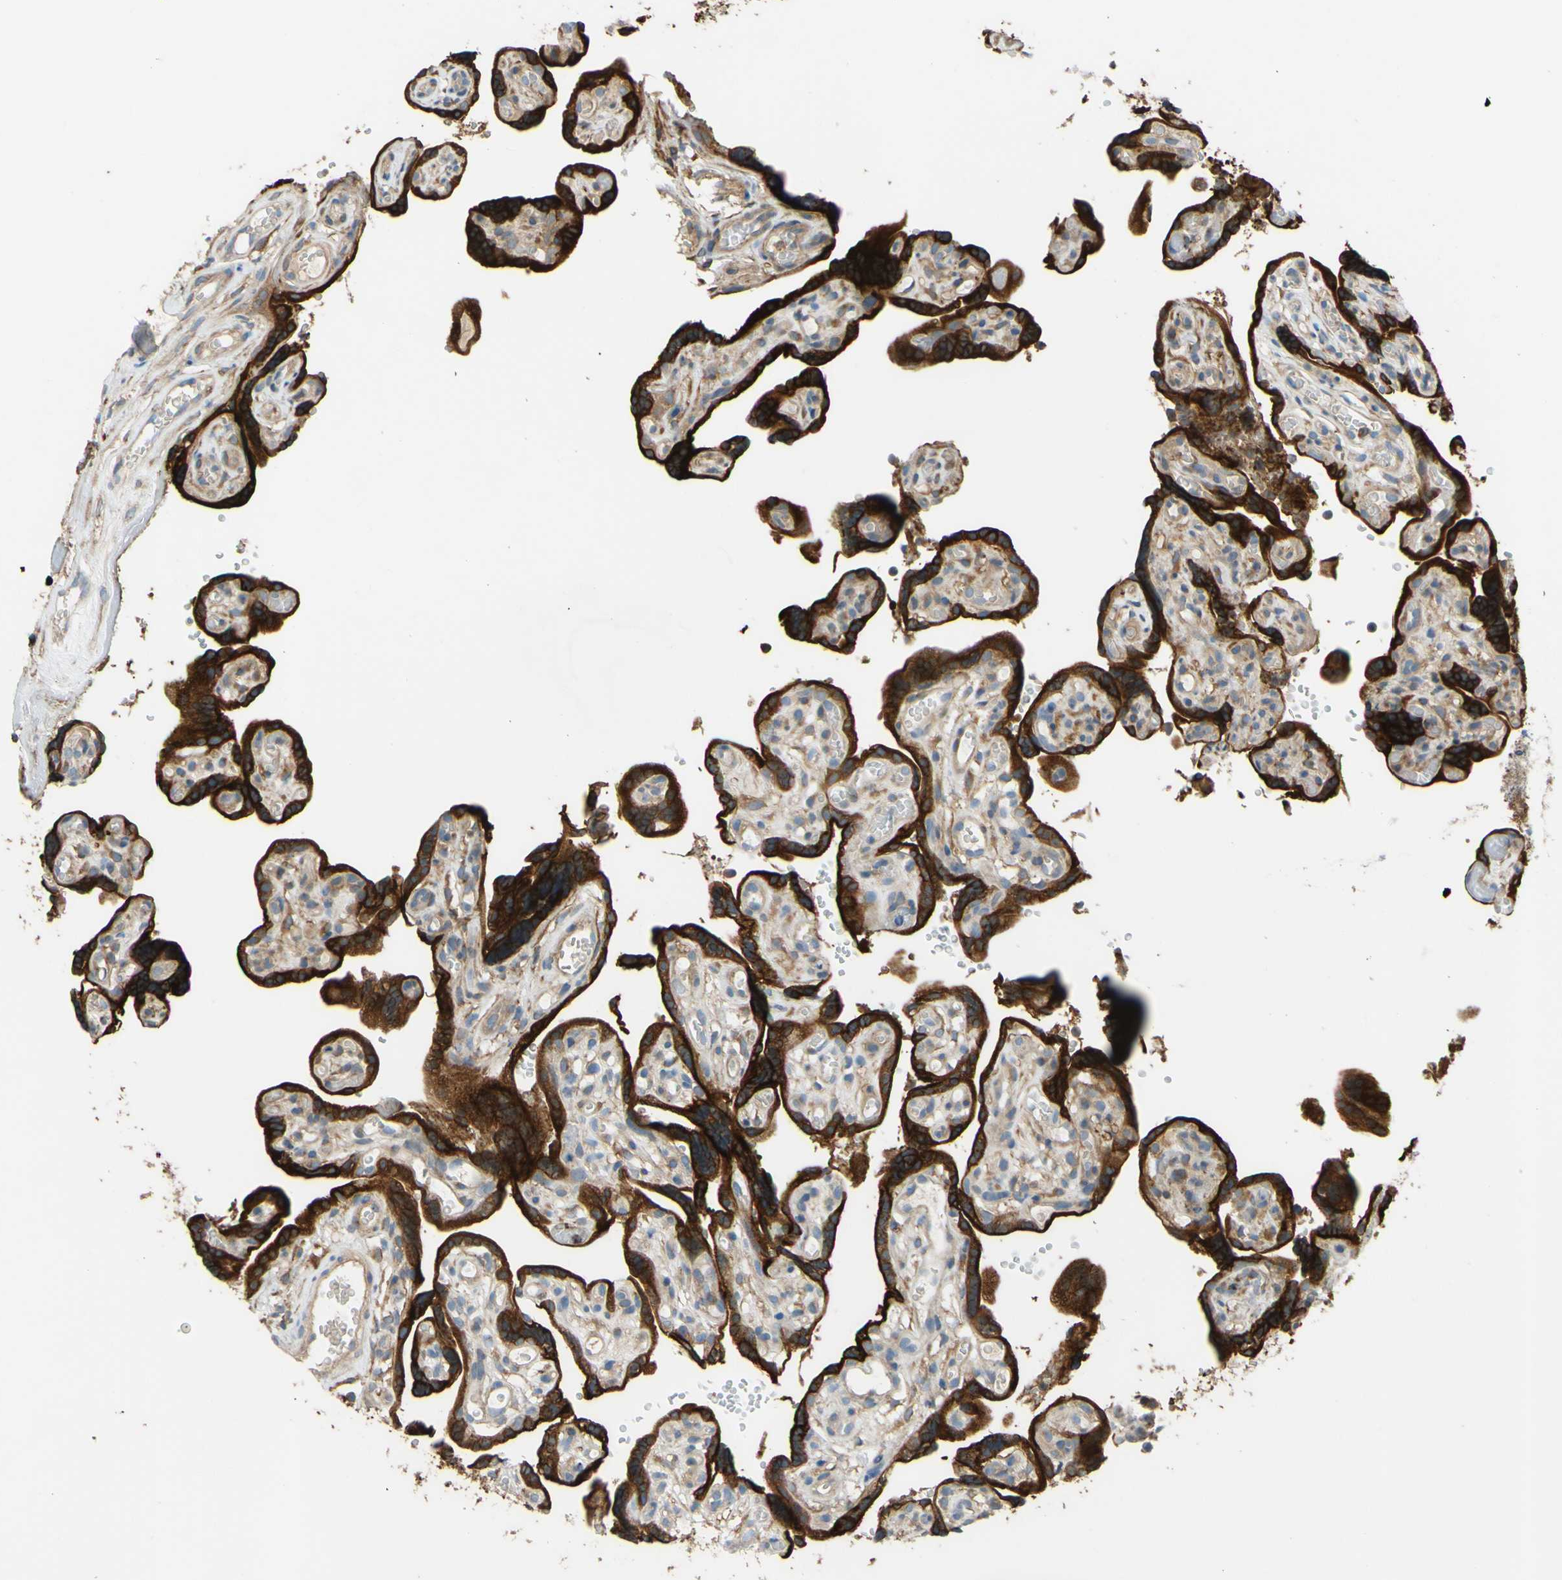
{"staining": {"intensity": "moderate", "quantity": ">75%", "location": "cytoplasmic/membranous"}, "tissue": "placenta", "cell_type": "Decidual cells", "image_type": "normal", "snomed": [{"axis": "morphology", "description": "Normal tissue, NOS"}, {"axis": "topography", "description": "Placenta"}], "caption": "Immunohistochemistry photomicrograph of benign placenta stained for a protein (brown), which shows medium levels of moderate cytoplasmic/membranous expression in about >75% of decidual cells.", "gene": "POR", "patient": {"sex": "female", "age": 30}}